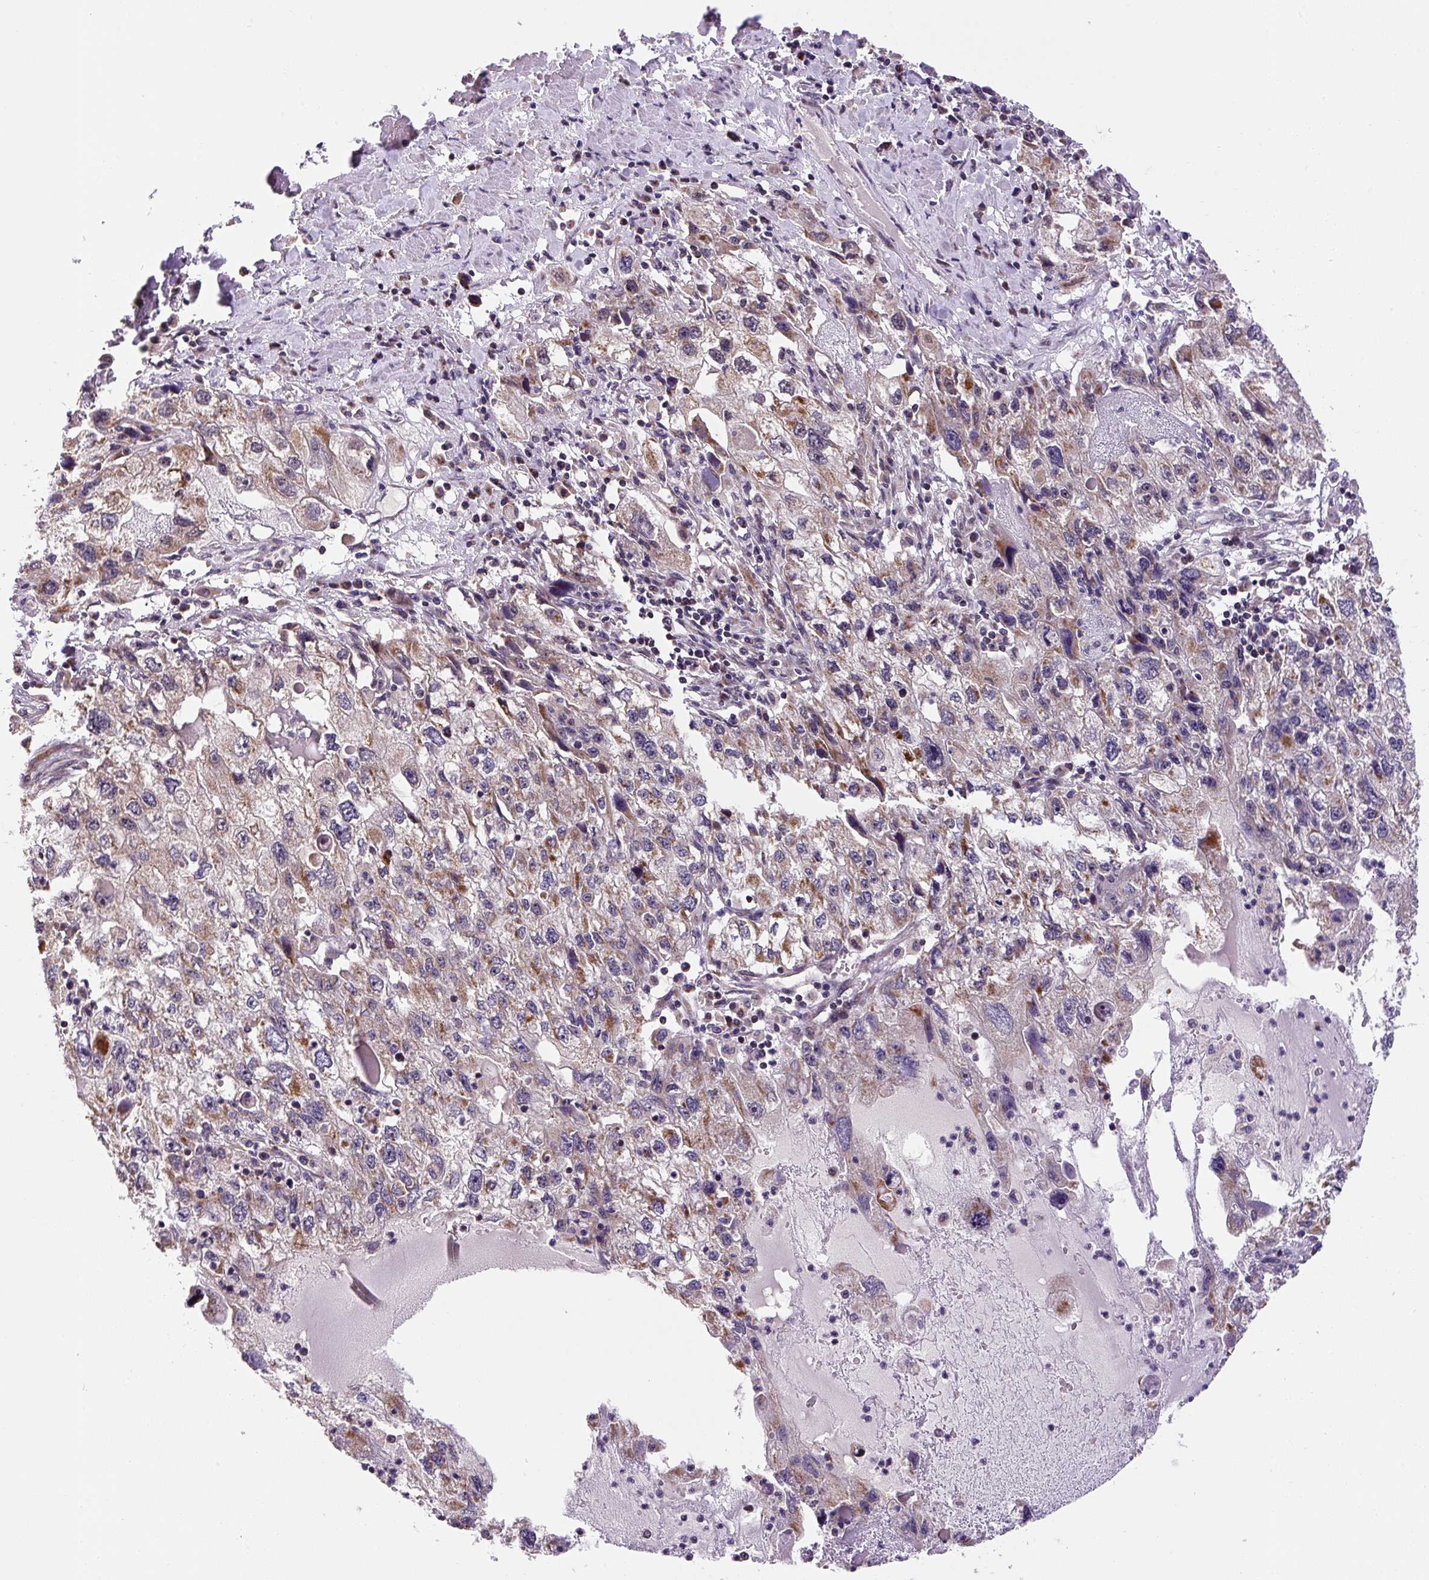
{"staining": {"intensity": "moderate", "quantity": "25%-75%", "location": "cytoplasmic/membranous"}, "tissue": "endometrial cancer", "cell_type": "Tumor cells", "image_type": "cancer", "snomed": [{"axis": "morphology", "description": "Adenocarcinoma, NOS"}, {"axis": "topography", "description": "Endometrium"}], "caption": "A brown stain shows moderate cytoplasmic/membranous staining of a protein in endometrial adenocarcinoma tumor cells.", "gene": "MFSD9", "patient": {"sex": "female", "age": 49}}